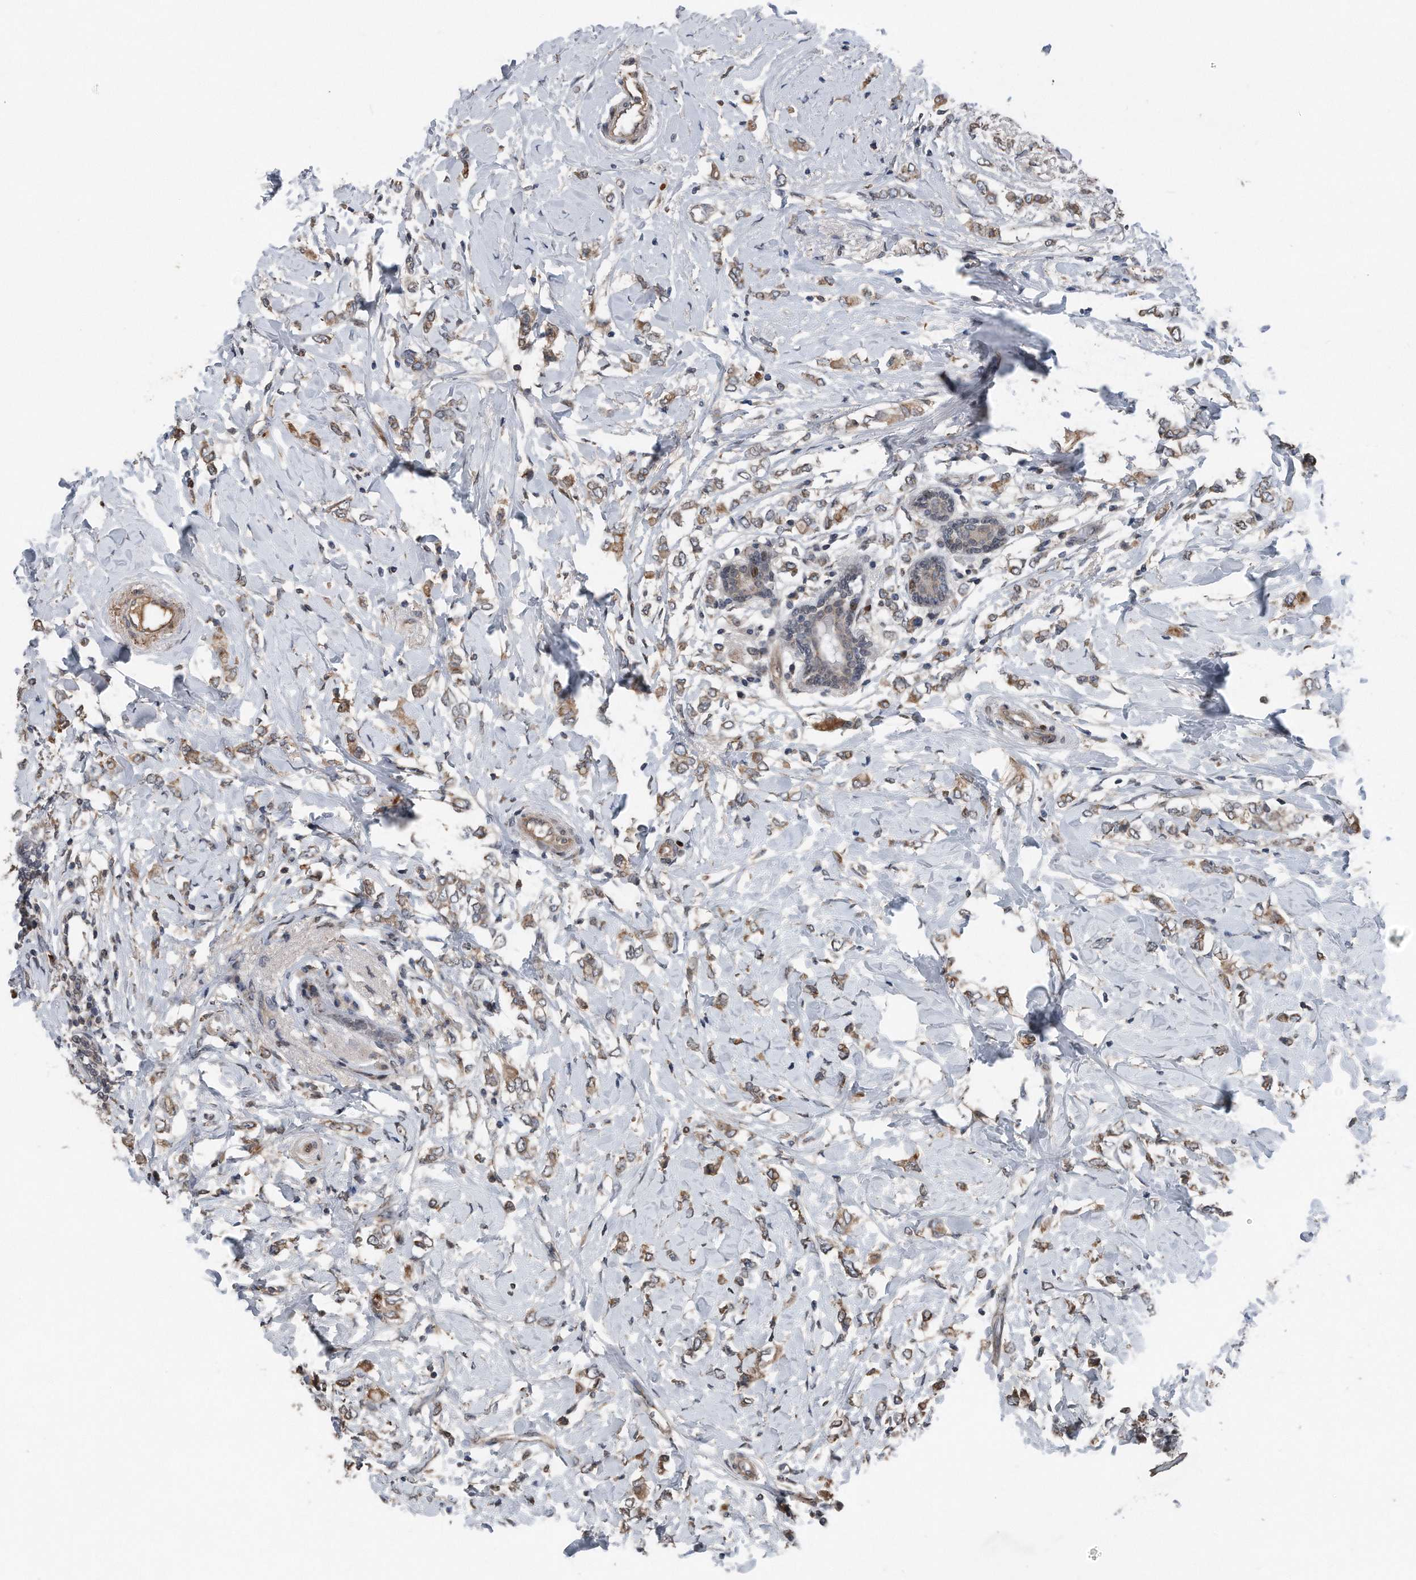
{"staining": {"intensity": "moderate", "quantity": ">75%", "location": "cytoplasmic/membranous"}, "tissue": "breast cancer", "cell_type": "Tumor cells", "image_type": "cancer", "snomed": [{"axis": "morphology", "description": "Normal tissue, NOS"}, {"axis": "morphology", "description": "Lobular carcinoma"}, {"axis": "topography", "description": "Breast"}], "caption": "Moderate cytoplasmic/membranous staining for a protein is seen in about >75% of tumor cells of breast cancer using immunohistochemistry.", "gene": "DST", "patient": {"sex": "female", "age": 47}}